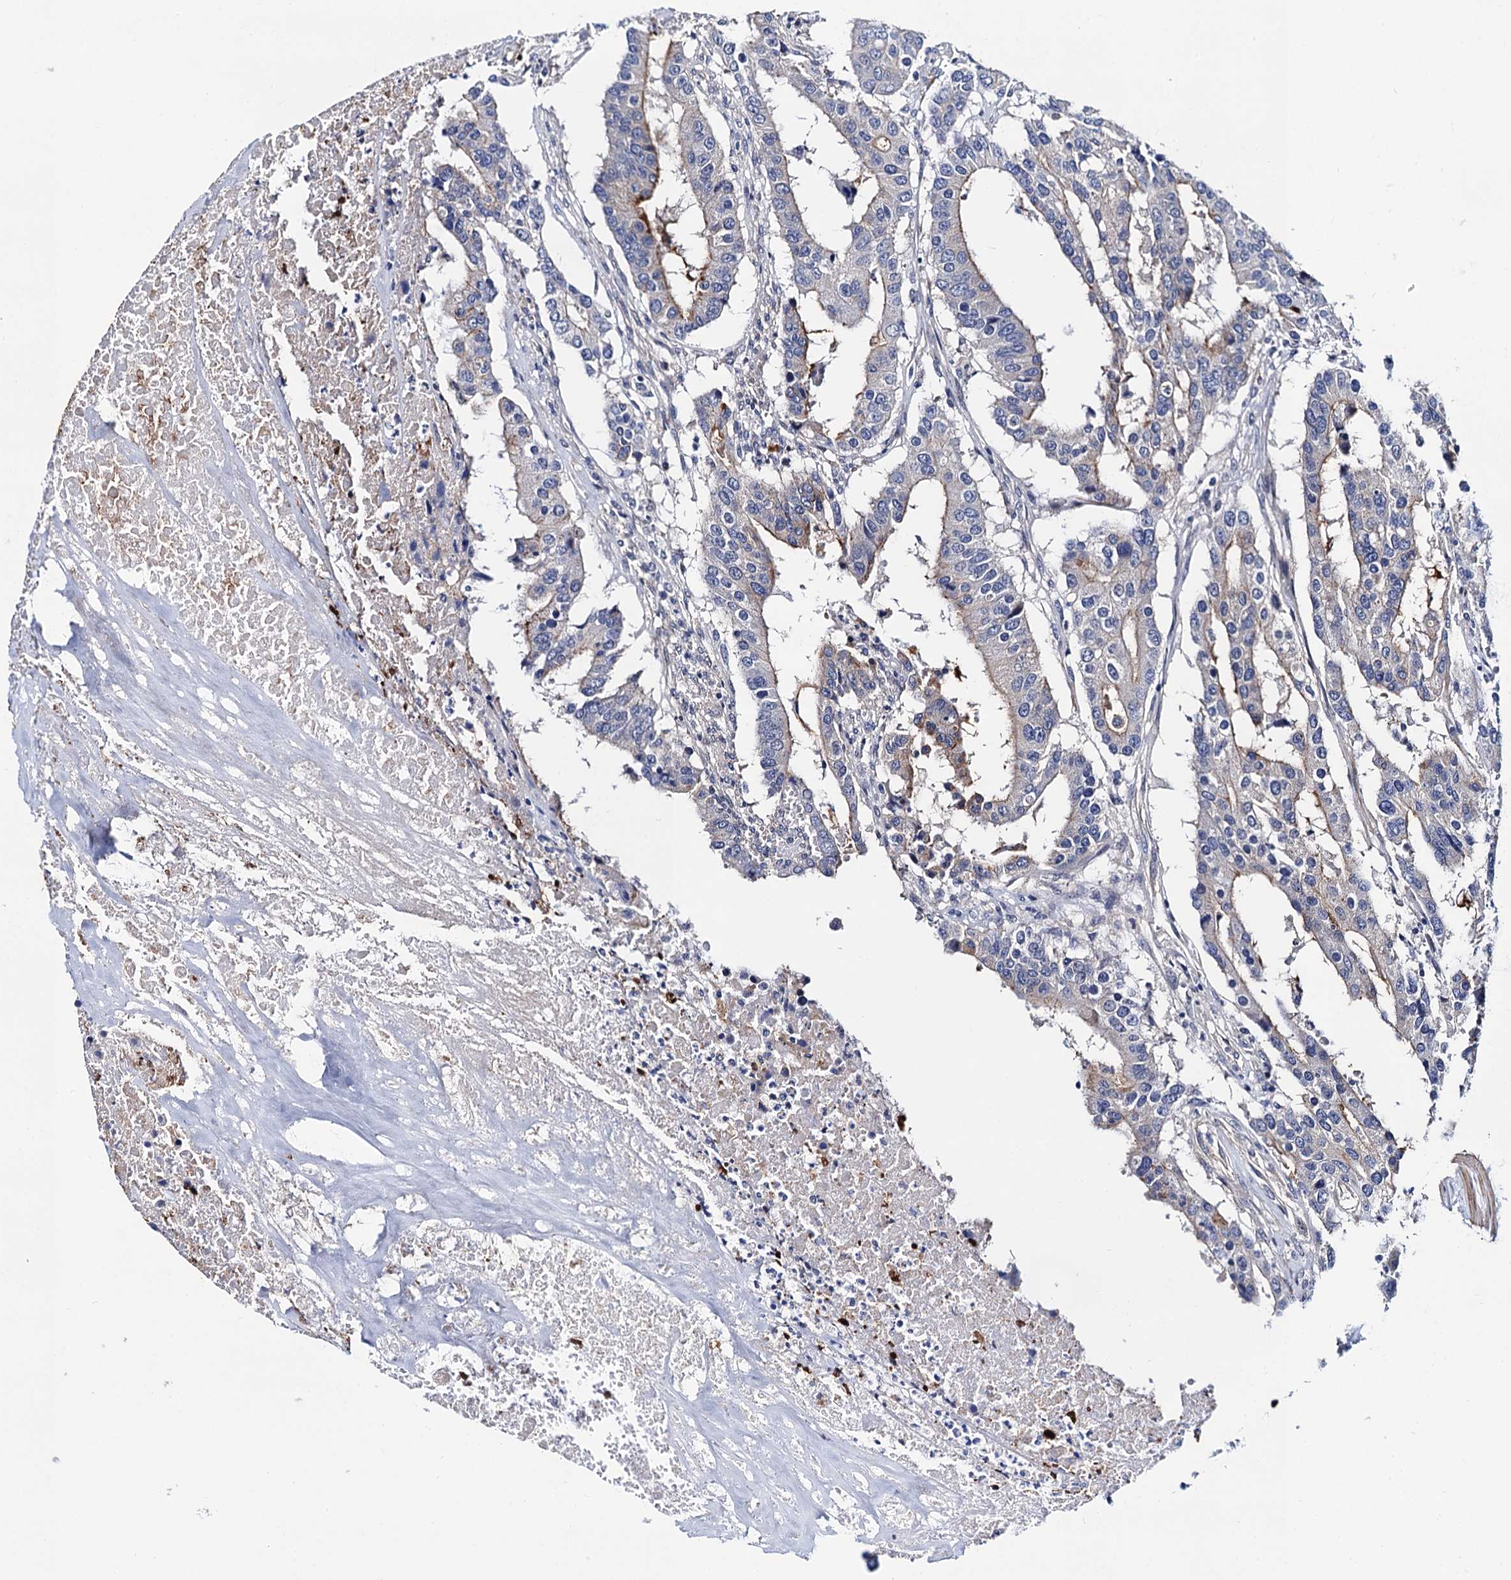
{"staining": {"intensity": "weak", "quantity": "<25%", "location": "cytoplasmic/membranous"}, "tissue": "colorectal cancer", "cell_type": "Tumor cells", "image_type": "cancer", "snomed": [{"axis": "morphology", "description": "Adenocarcinoma, NOS"}, {"axis": "topography", "description": "Colon"}], "caption": "Immunohistochemical staining of human colorectal cancer displays no significant staining in tumor cells.", "gene": "ZDHHC18", "patient": {"sex": "male", "age": 77}}